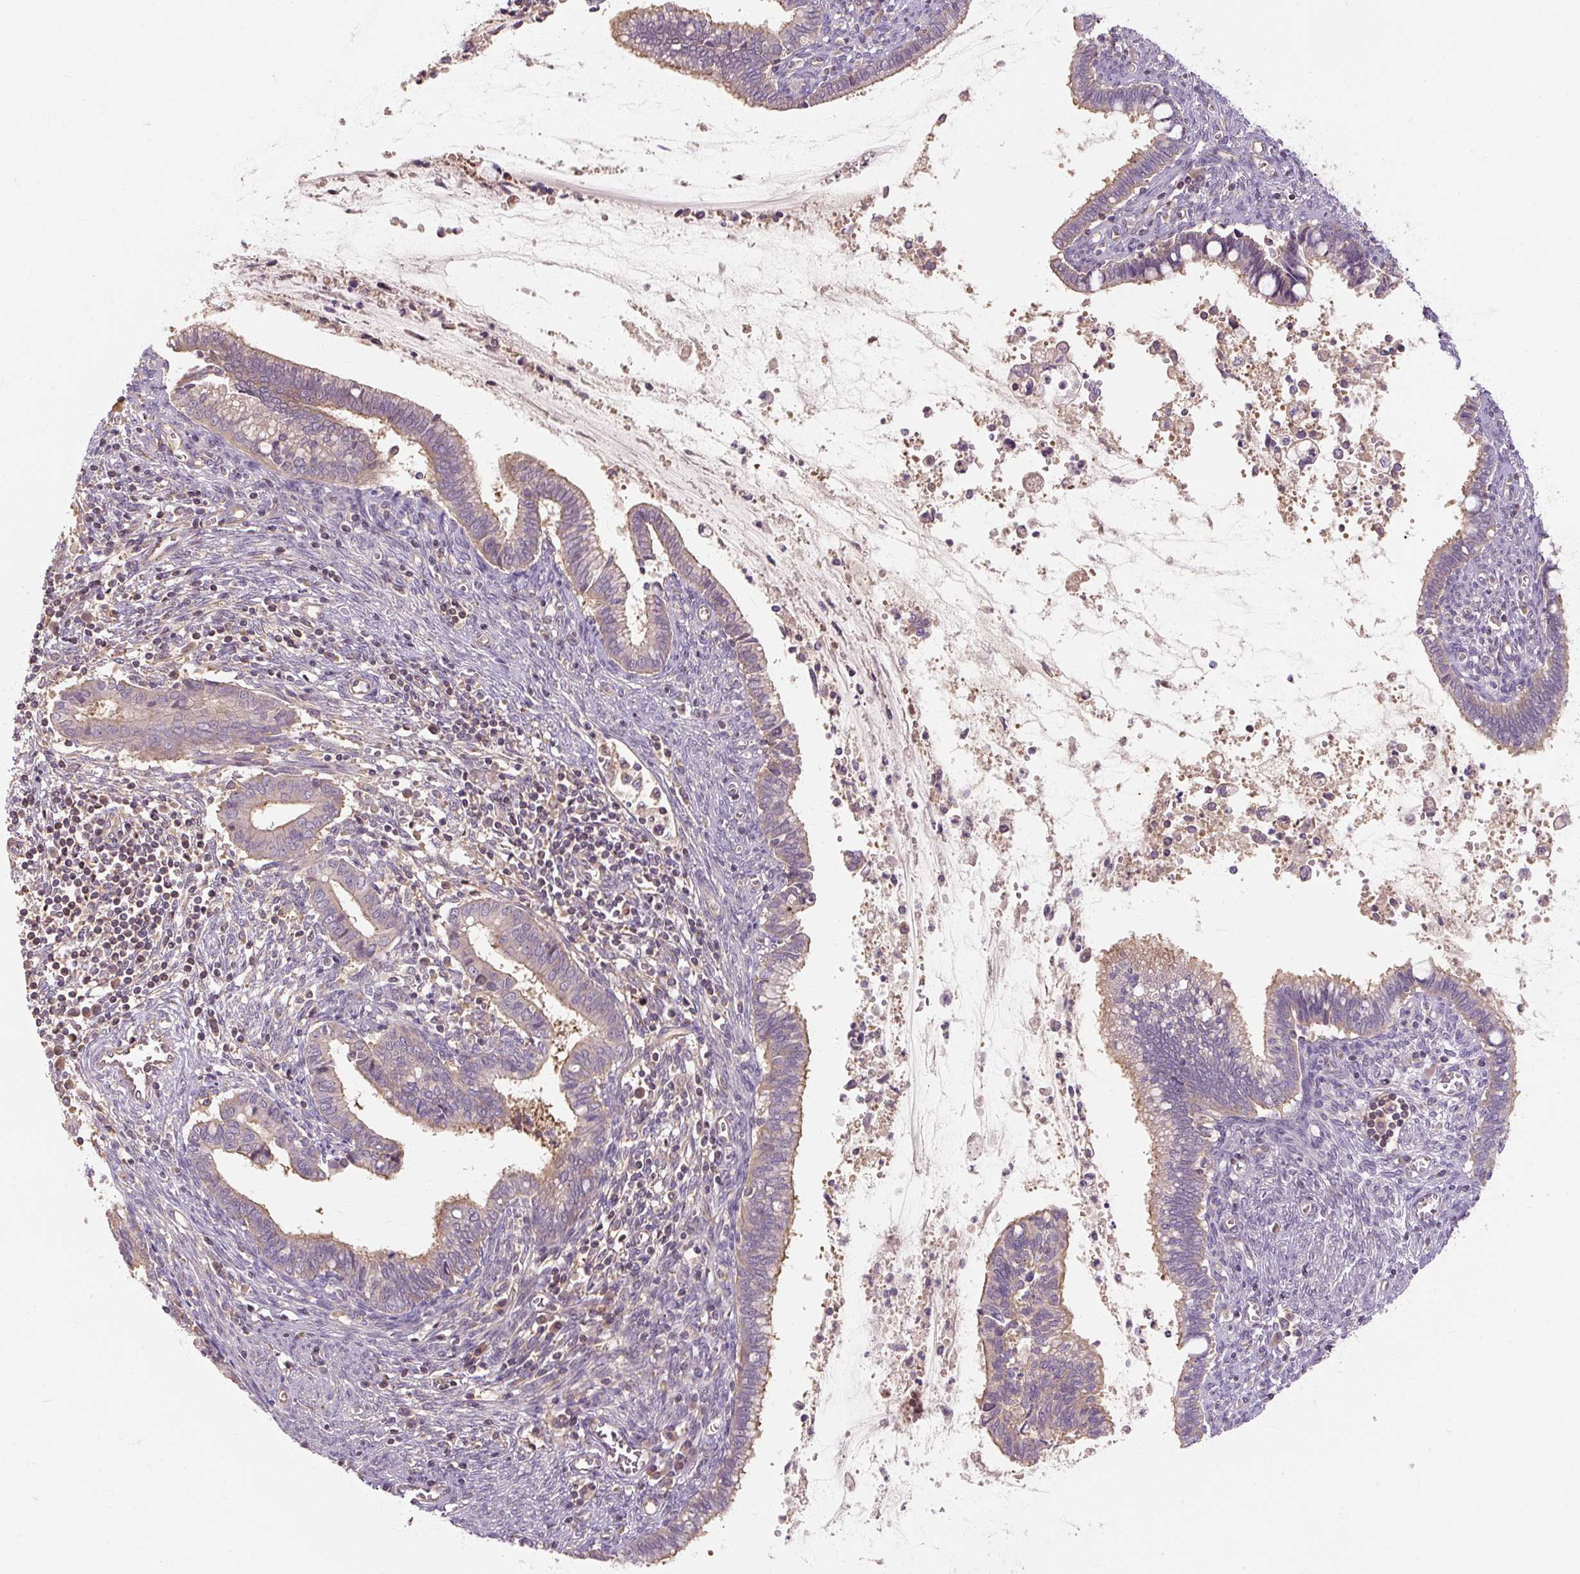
{"staining": {"intensity": "moderate", "quantity": "<25%", "location": "cytoplasmic/membranous"}, "tissue": "cervical cancer", "cell_type": "Tumor cells", "image_type": "cancer", "snomed": [{"axis": "morphology", "description": "Adenocarcinoma, NOS"}, {"axis": "topography", "description": "Cervix"}], "caption": "Protein expression analysis of cervical cancer (adenocarcinoma) demonstrates moderate cytoplasmic/membranous expression in approximately <25% of tumor cells.", "gene": "RB1CC1", "patient": {"sex": "female", "age": 44}}